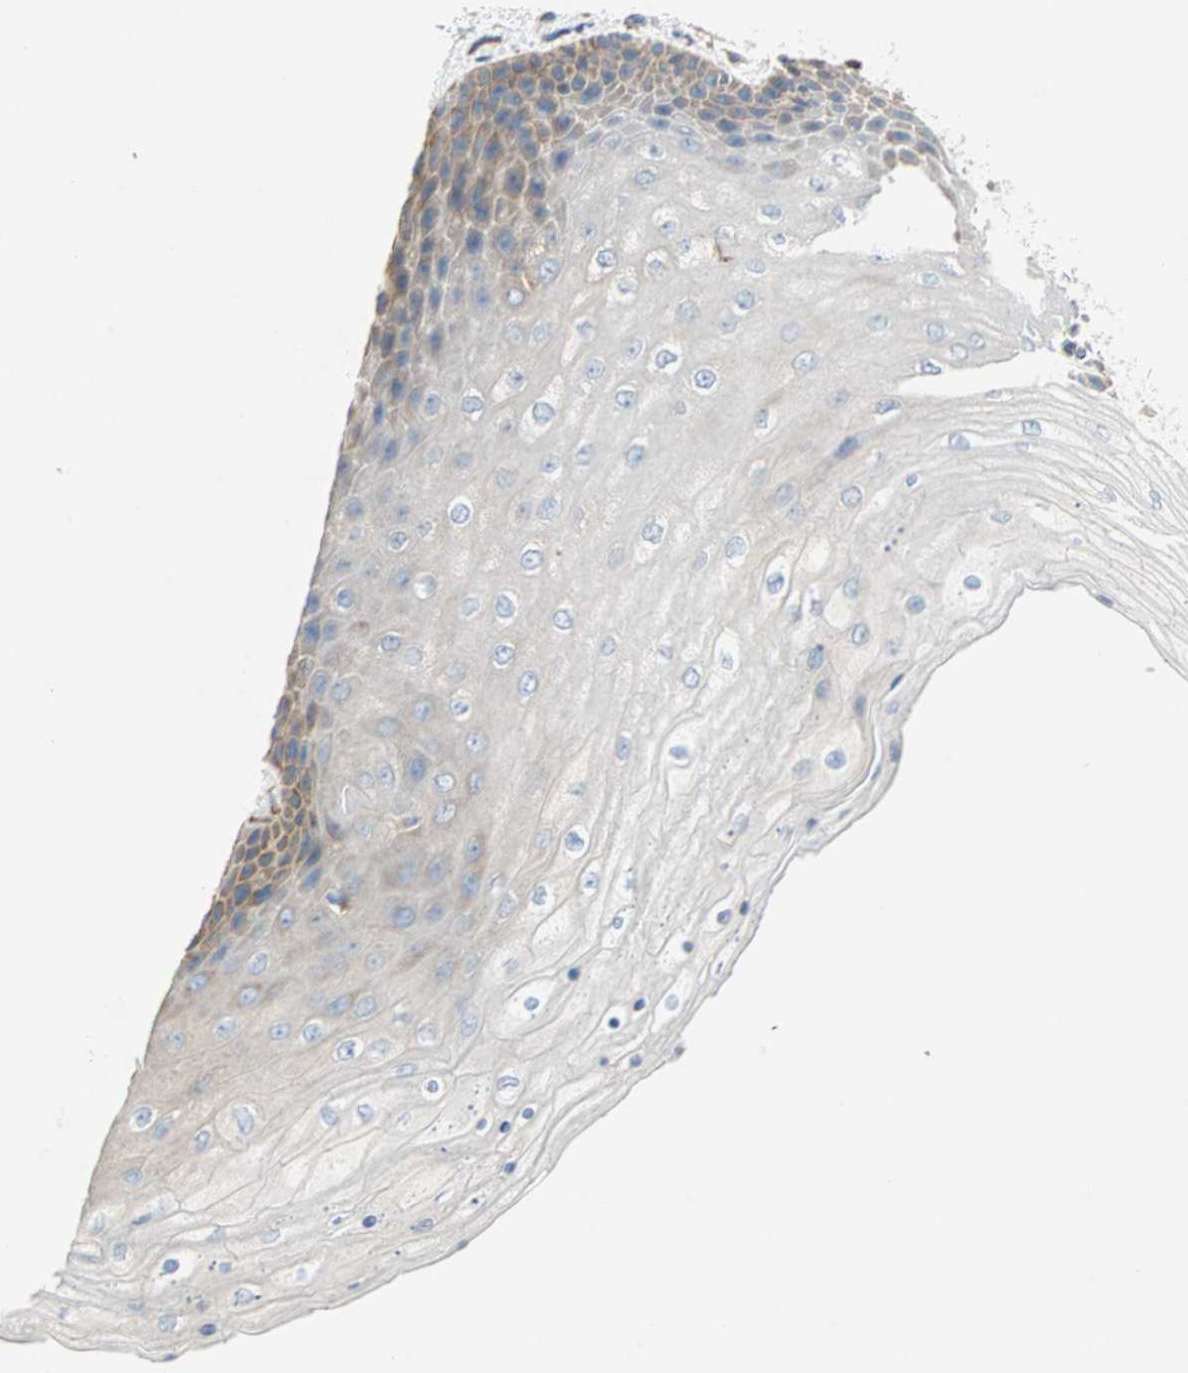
{"staining": {"intensity": "moderate", "quantity": "25%-75%", "location": "cytoplasmic/membranous"}, "tissue": "skin", "cell_type": "Epidermal cells", "image_type": "normal", "snomed": [{"axis": "morphology", "description": "Normal tissue, NOS"}, {"axis": "topography", "description": "Anal"}], "caption": "Moderate cytoplasmic/membranous protein expression is seen in about 25%-75% of epidermal cells in skin. The protein is shown in brown color, while the nuclei are stained blue.", "gene": "PLCXD1", "patient": {"sex": "female", "age": 46}}